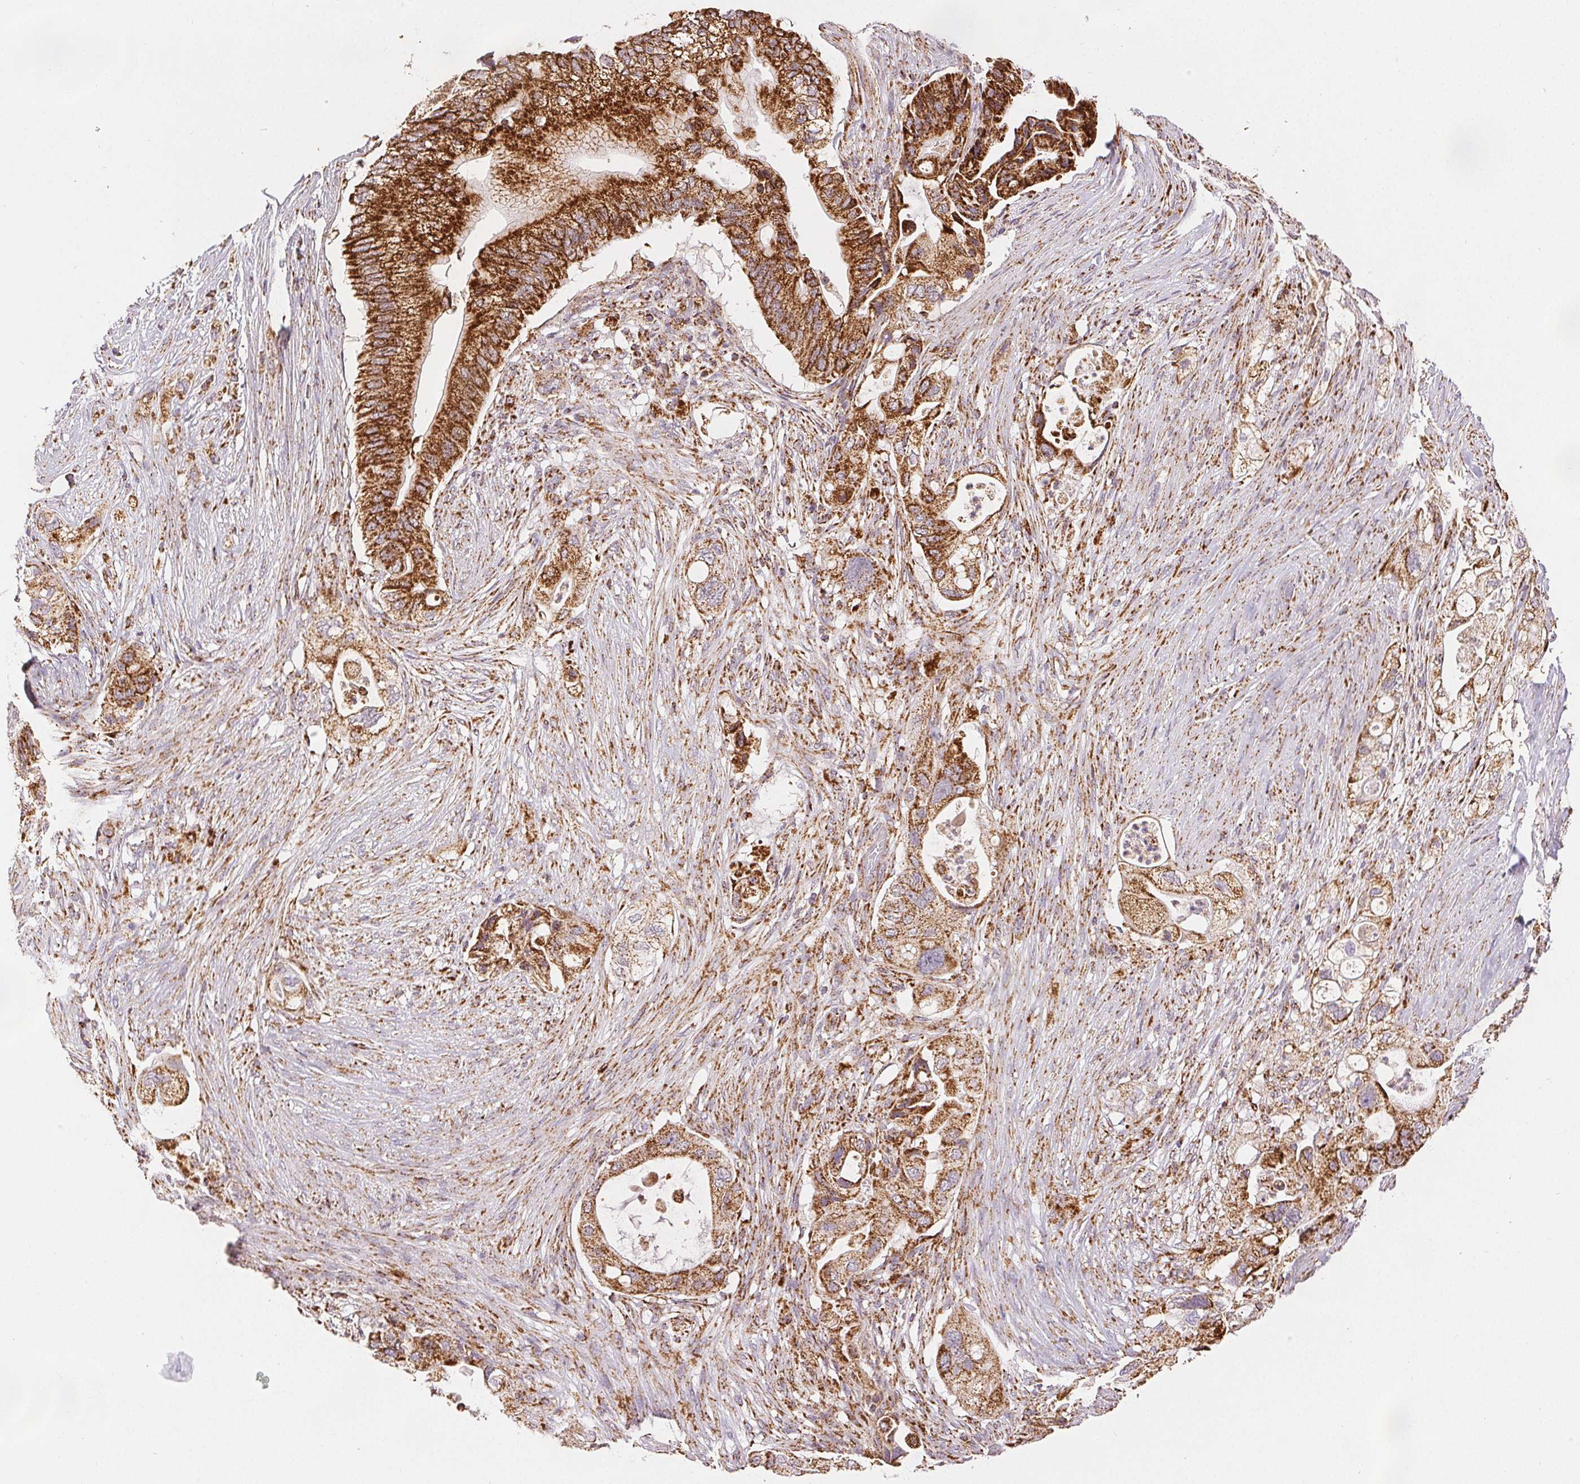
{"staining": {"intensity": "strong", "quantity": ">75%", "location": "cytoplasmic/membranous"}, "tissue": "pancreatic cancer", "cell_type": "Tumor cells", "image_type": "cancer", "snomed": [{"axis": "morphology", "description": "Adenocarcinoma, NOS"}, {"axis": "topography", "description": "Pancreas"}], "caption": "DAB immunohistochemical staining of human adenocarcinoma (pancreatic) exhibits strong cytoplasmic/membranous protein expression in approximately >75% of tumor cells.", "gene": "SDHB", "patient": {"sex": "female", "age": 72}}